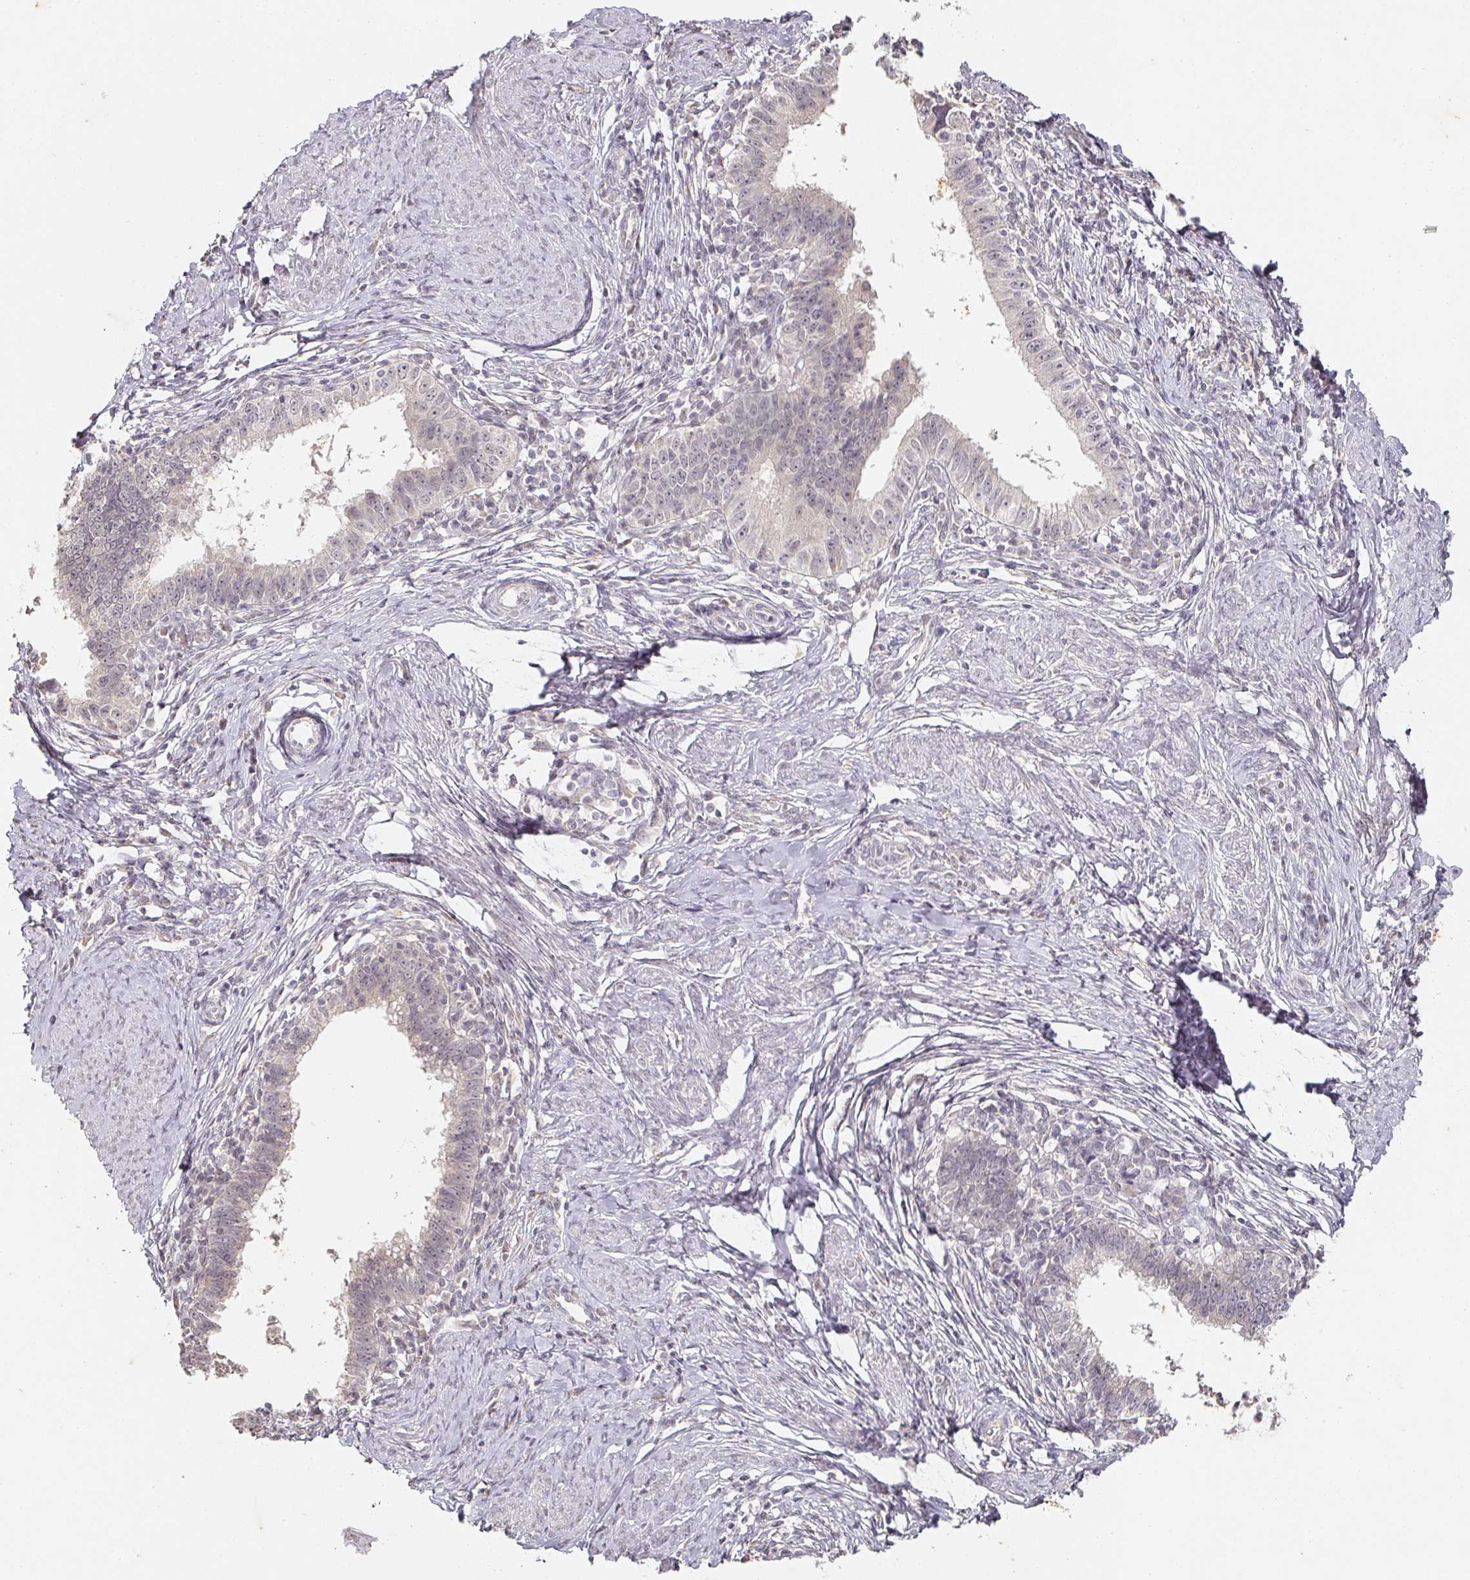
{"staining": {"intensity": "negative", "quantity": "none", "location": "none"}, "tissue": "cervical cancer", "cell_type": "Tumor cells", "image_type": "cancer", "snomed": [{"axis": "morphology", "description": "Adenocarcinoma, NOS"}, {"axis": "topography", "description": "Cervix"}], "caption": "Tumor cells are negative for protein expression in human cervical cancer (adenocarcinoma).", "gene": "CAPN5", "patient": {"sex": "female", "age": 36}}